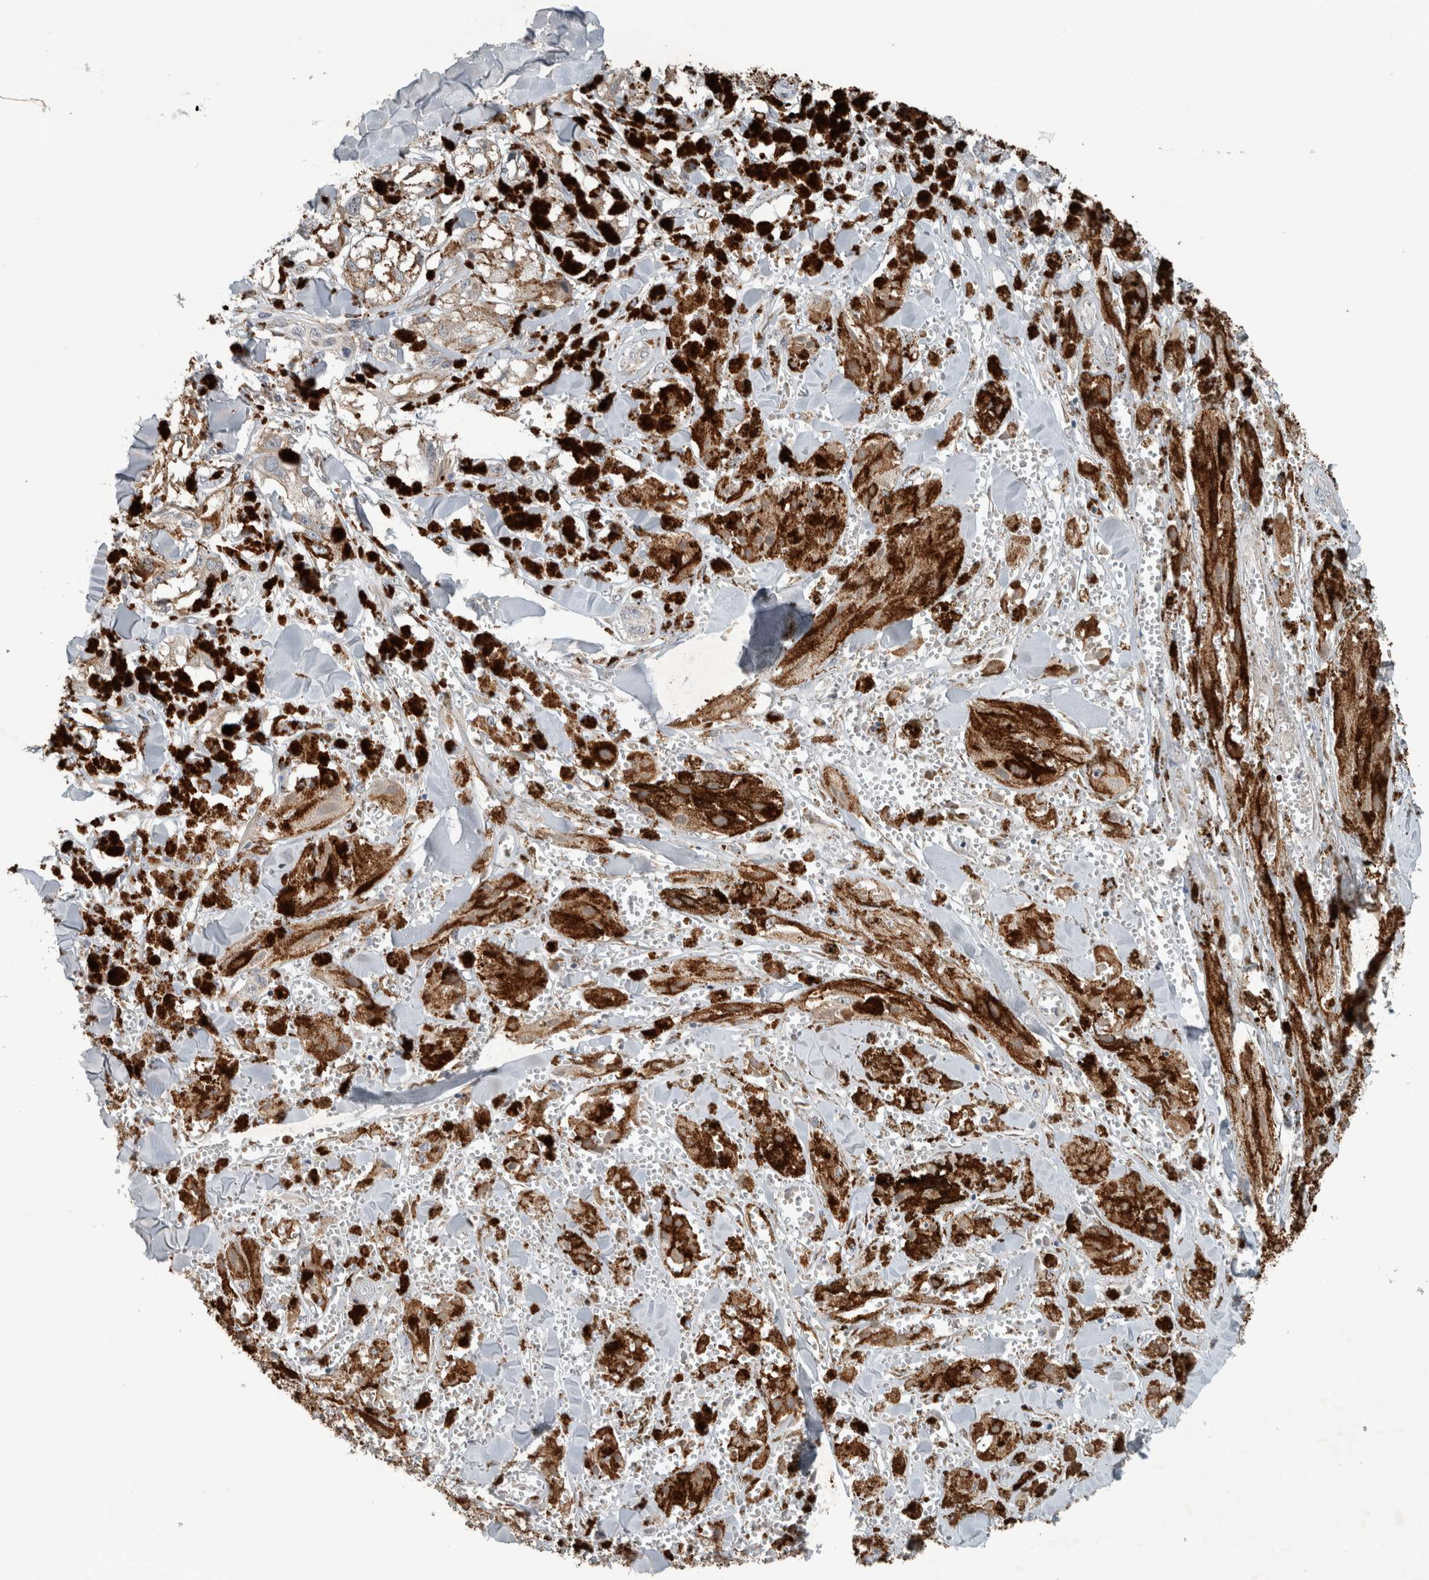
{"staining": {"intensity": "weak", "quantity": ">75%", "location": "cytoplasmic/membranous"}, "tissue": "melanoma", "cell_type": "Tumor cells", "image_type": "cancer", "snomed": [{"axis": "morphology", "description": "Malignant melanoma, NOS"}, {"axis": "topography", "description": "Skin"}], "caption": "Human malignant melanoma stained for a protein (brown) reveals weak cytoplasmic/membranous positive positivity in about >75% of tumor cells.", "gene": "JADE2", "patient": {"sex": "male", "age": 88}}